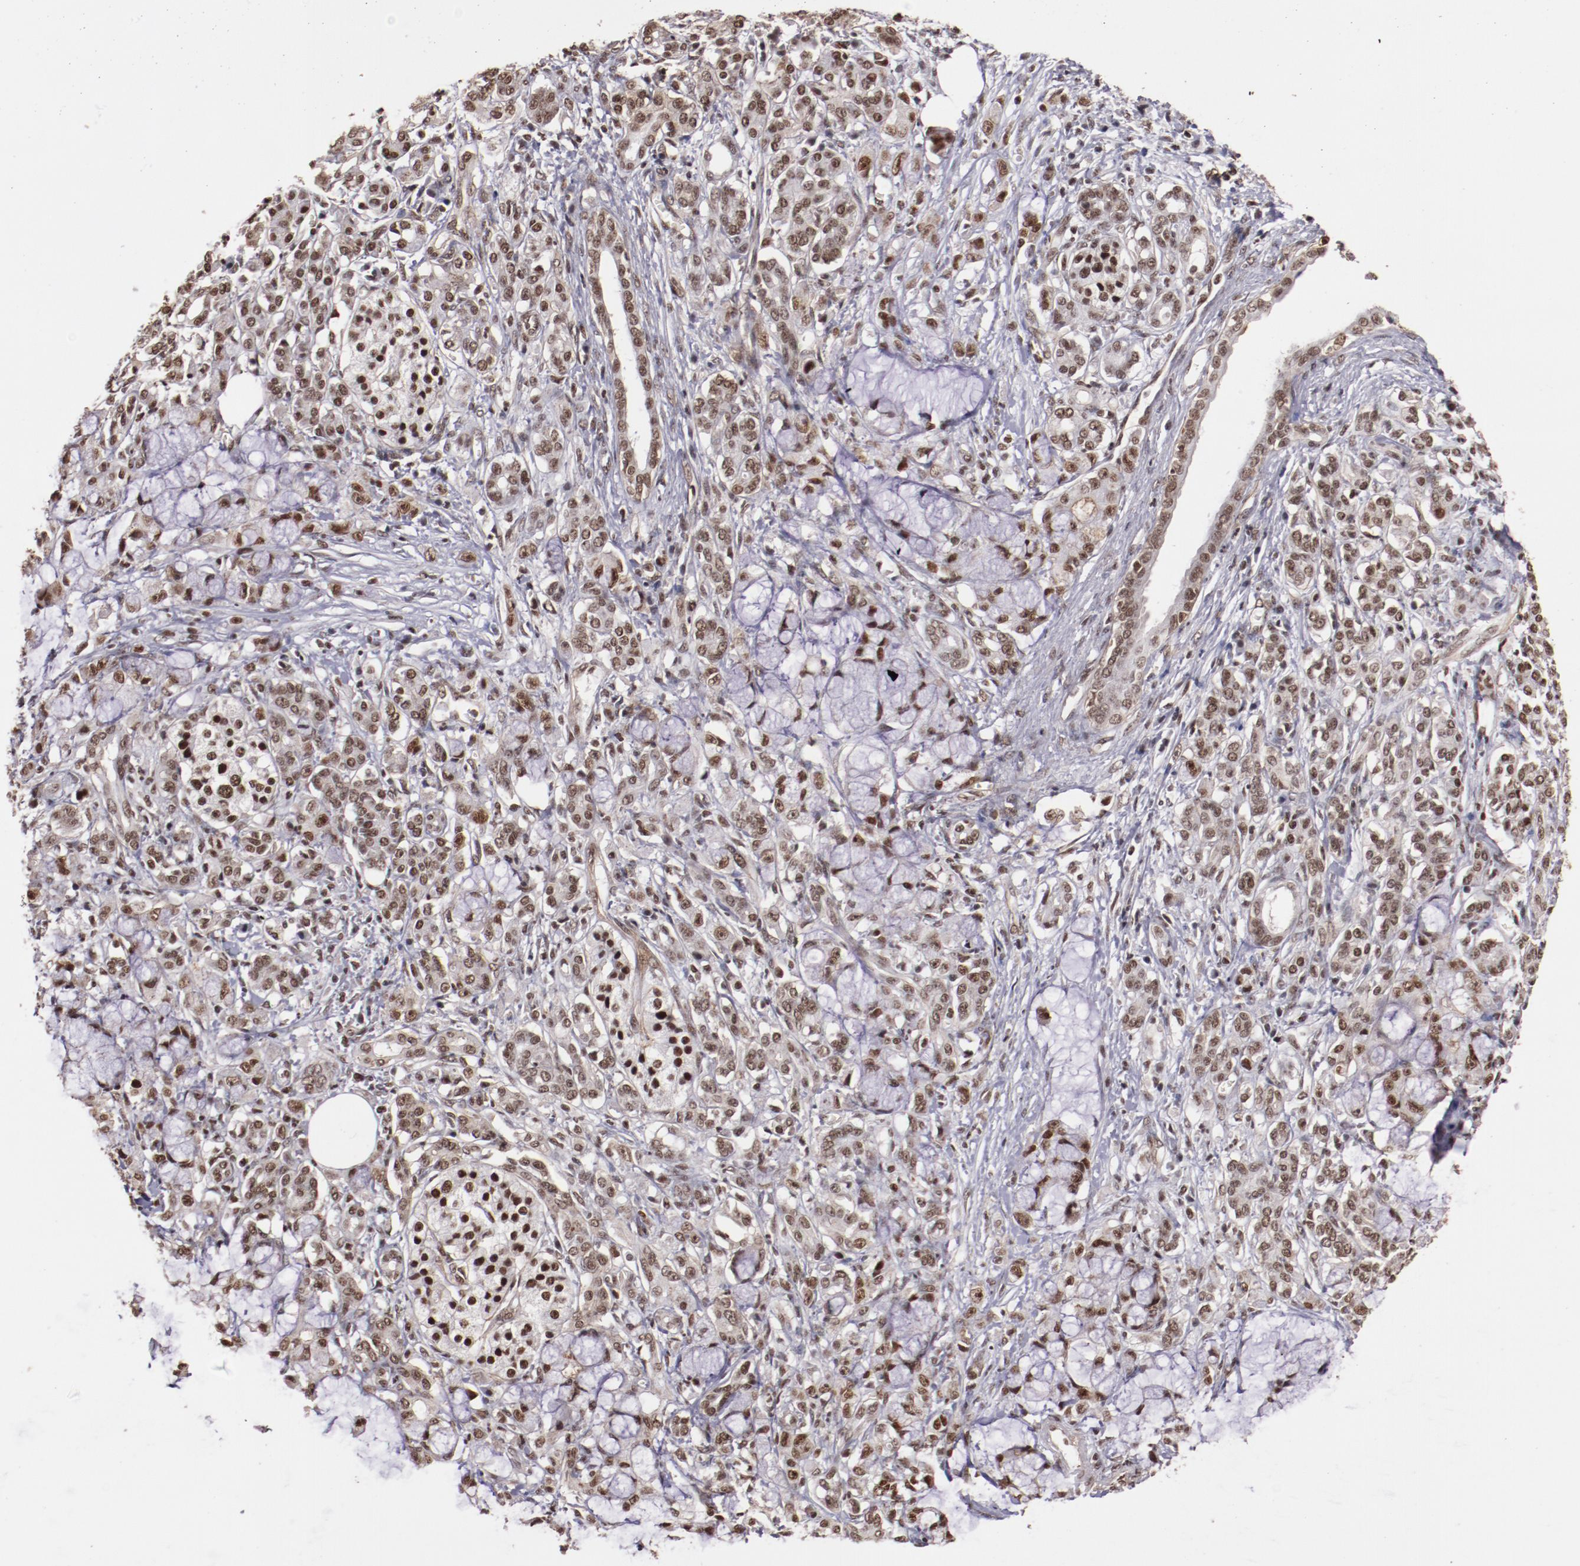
{"staining": {"intensity": "moderate", "quantity": ">75%", "location": "nuclear"}, "tissue": "pancreatic cancer", "cell_type": "Tumor cells", "image_type": "cancer", "snomed": [{"axis": "morphology", "description": "Adenocarcinoma, NOS"}, {"axis": "topography", "description": "Pancreas"}], "caption": "Pancreatic cancer (adenocarcinoma) stained with a brown dye demonstrates moderate nuclear positive expression in approximately >75% of tumor cells.", "gene": "STAG2", "patient": {"sex": "female", "age": 73}}